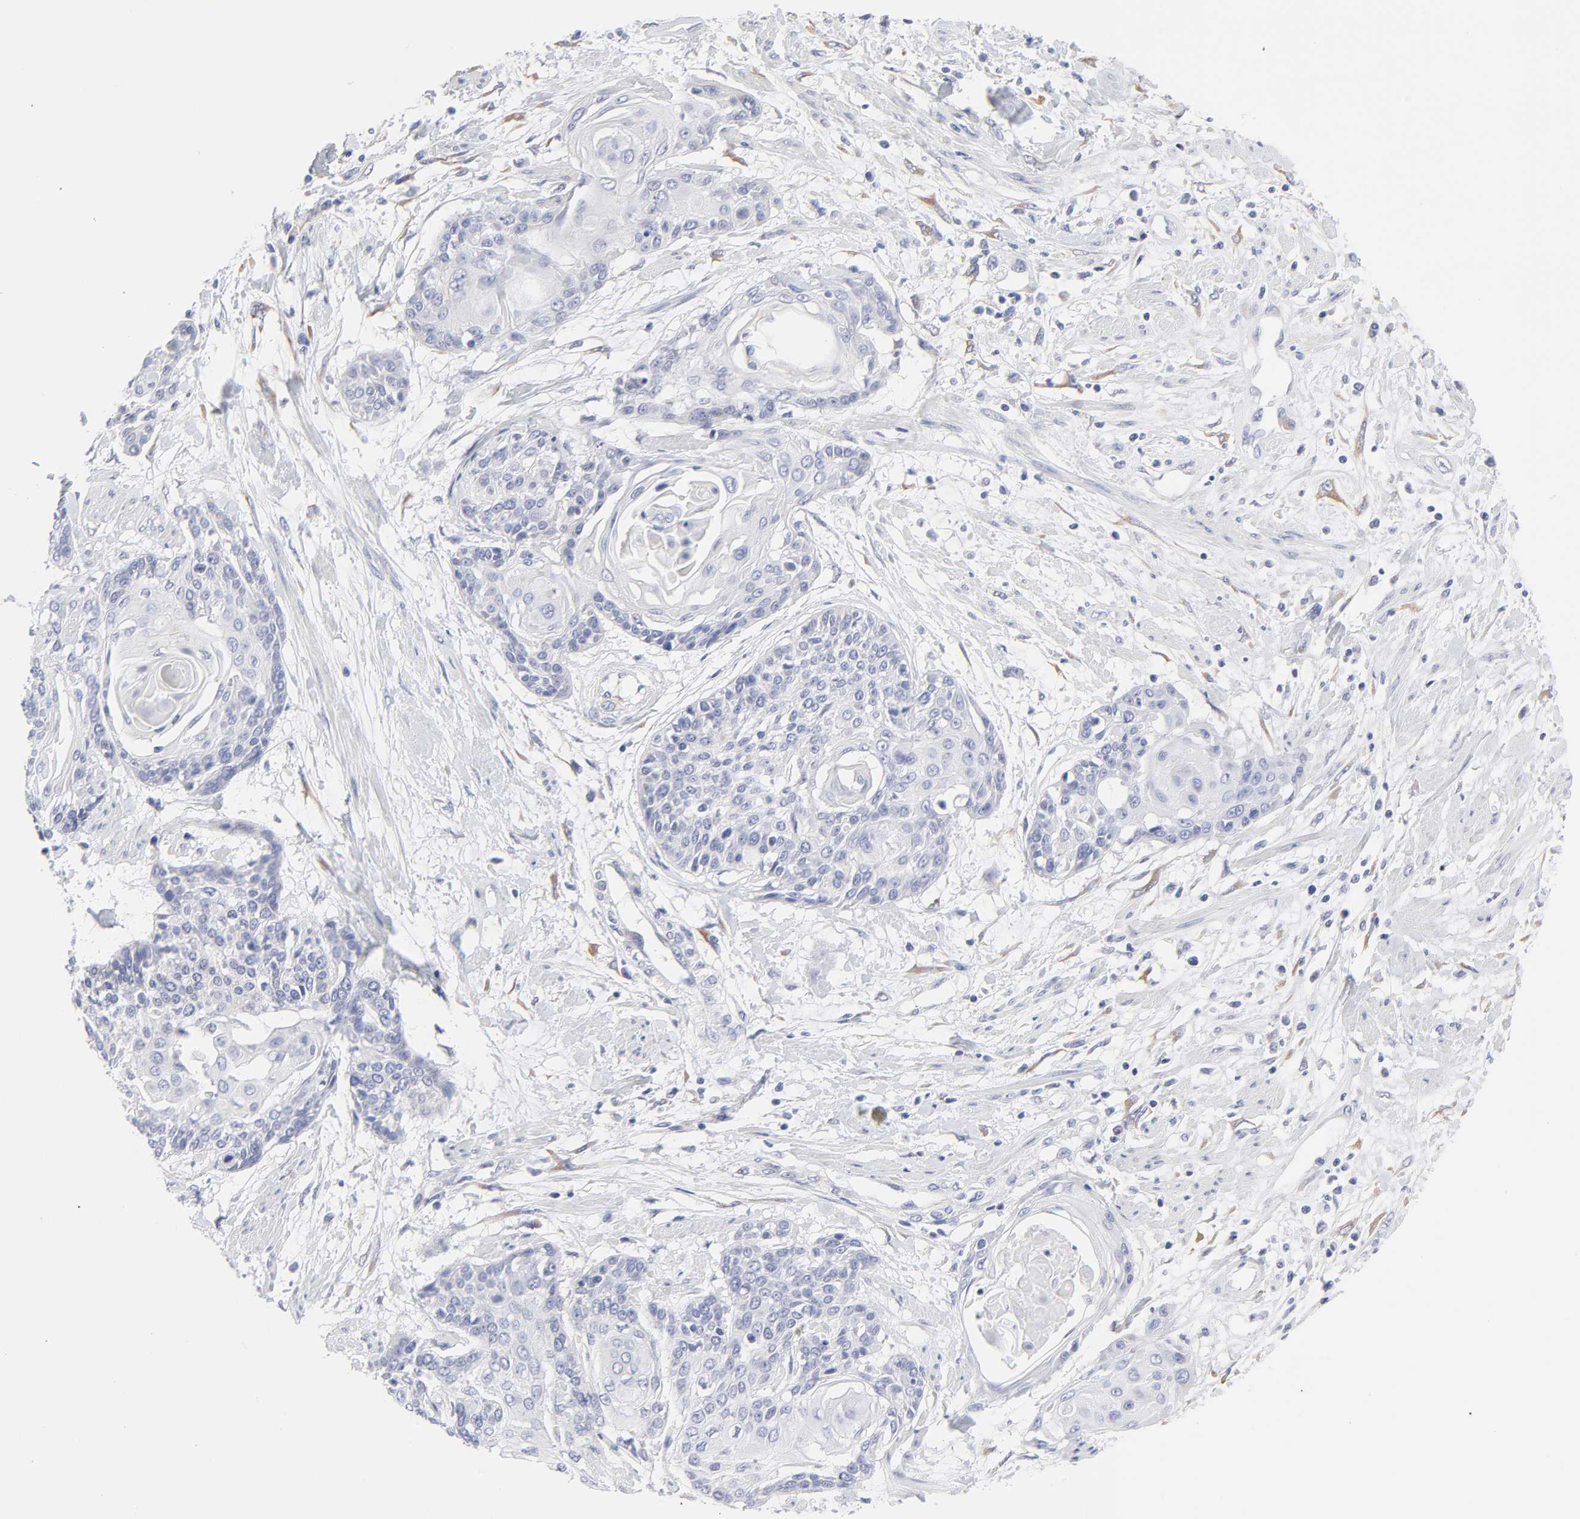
{"staining": {"intensity": "negative", "quantity": "none", "location": "none"}, "tissue": "cervical cancer", "cell_type": "Tumor cells", "image_type": "cancer", "snomed": [{"axis": "morphology", "description": "Squamous cell carcinoma, NOS"}, {"axis": "topography", "description": "Cervix"}], "caption": "IHC histopathology image of neoplastic tissue: cervical cancer (squamous cell carcinoma) stained with DAB (3,3'-diaminobenzidine) reveals no significant protein positivity in tumor cells.", "gene": "DUSP9", "patient": {"sex": "female", "age": 57}}